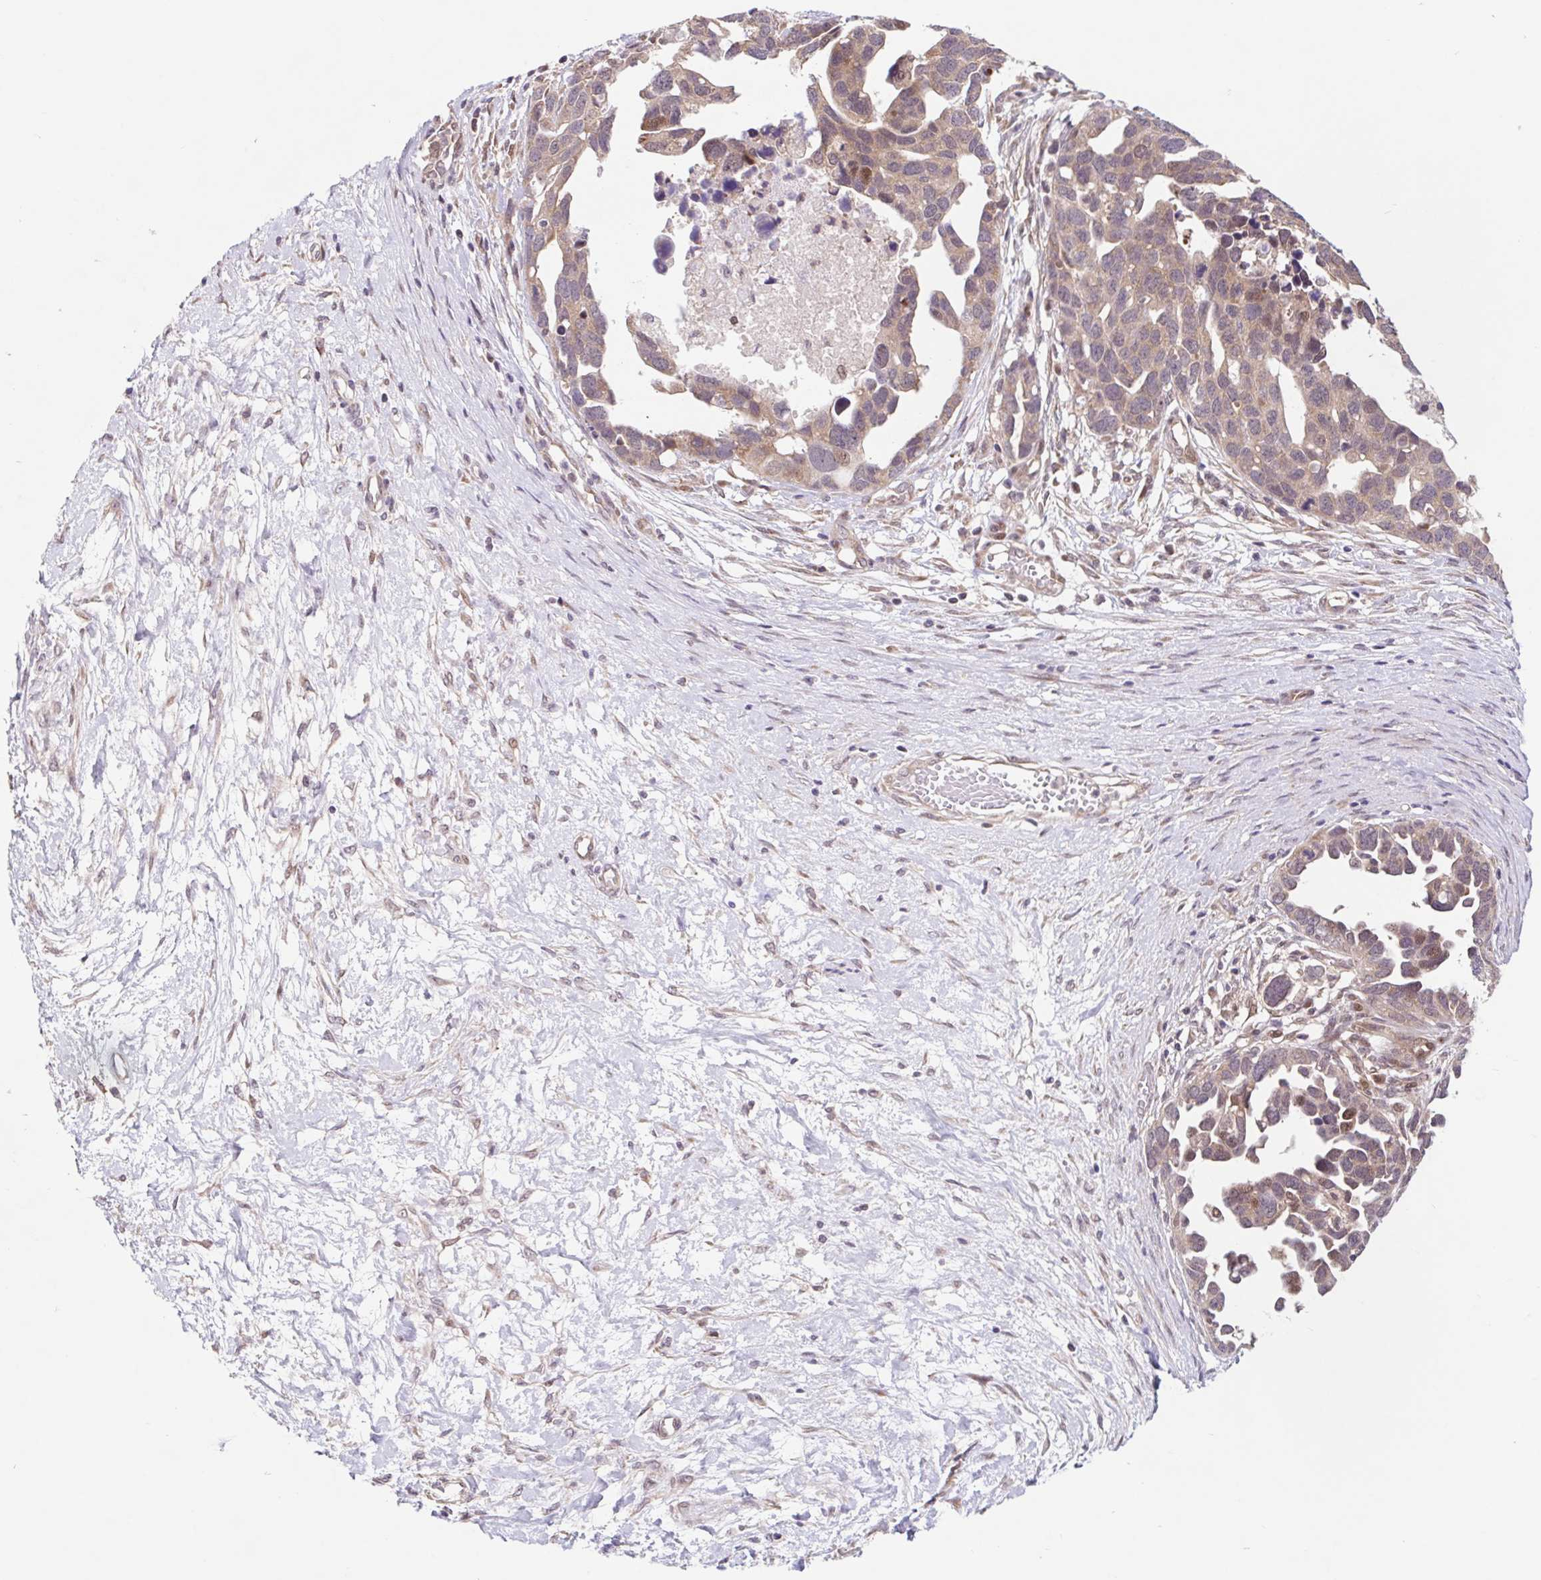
{"staining": {"intensity": "weak", "quantity": ">75%", "location": "cytoplasmic/membranous,nuclear"}, "tissue": "ovarian cancer", "cell_type": "Tumor cells", "image_type": "cancer", "snomed": [{"axis": "morphology", "description": "Cystadenocarcinoma, serous, NOS"}, {"axis": "topography", "description": "Ovary"}], "caption": "Immunohistochemical staining of serous cystadenocarcinoma (ovarian) demonstrates low levels of weak cytoplasmic/membranous and nuclear expression in approximately >75% of tumor cells.", "gene": "HFE", "patient": {"sex": "female", "age": 54}}